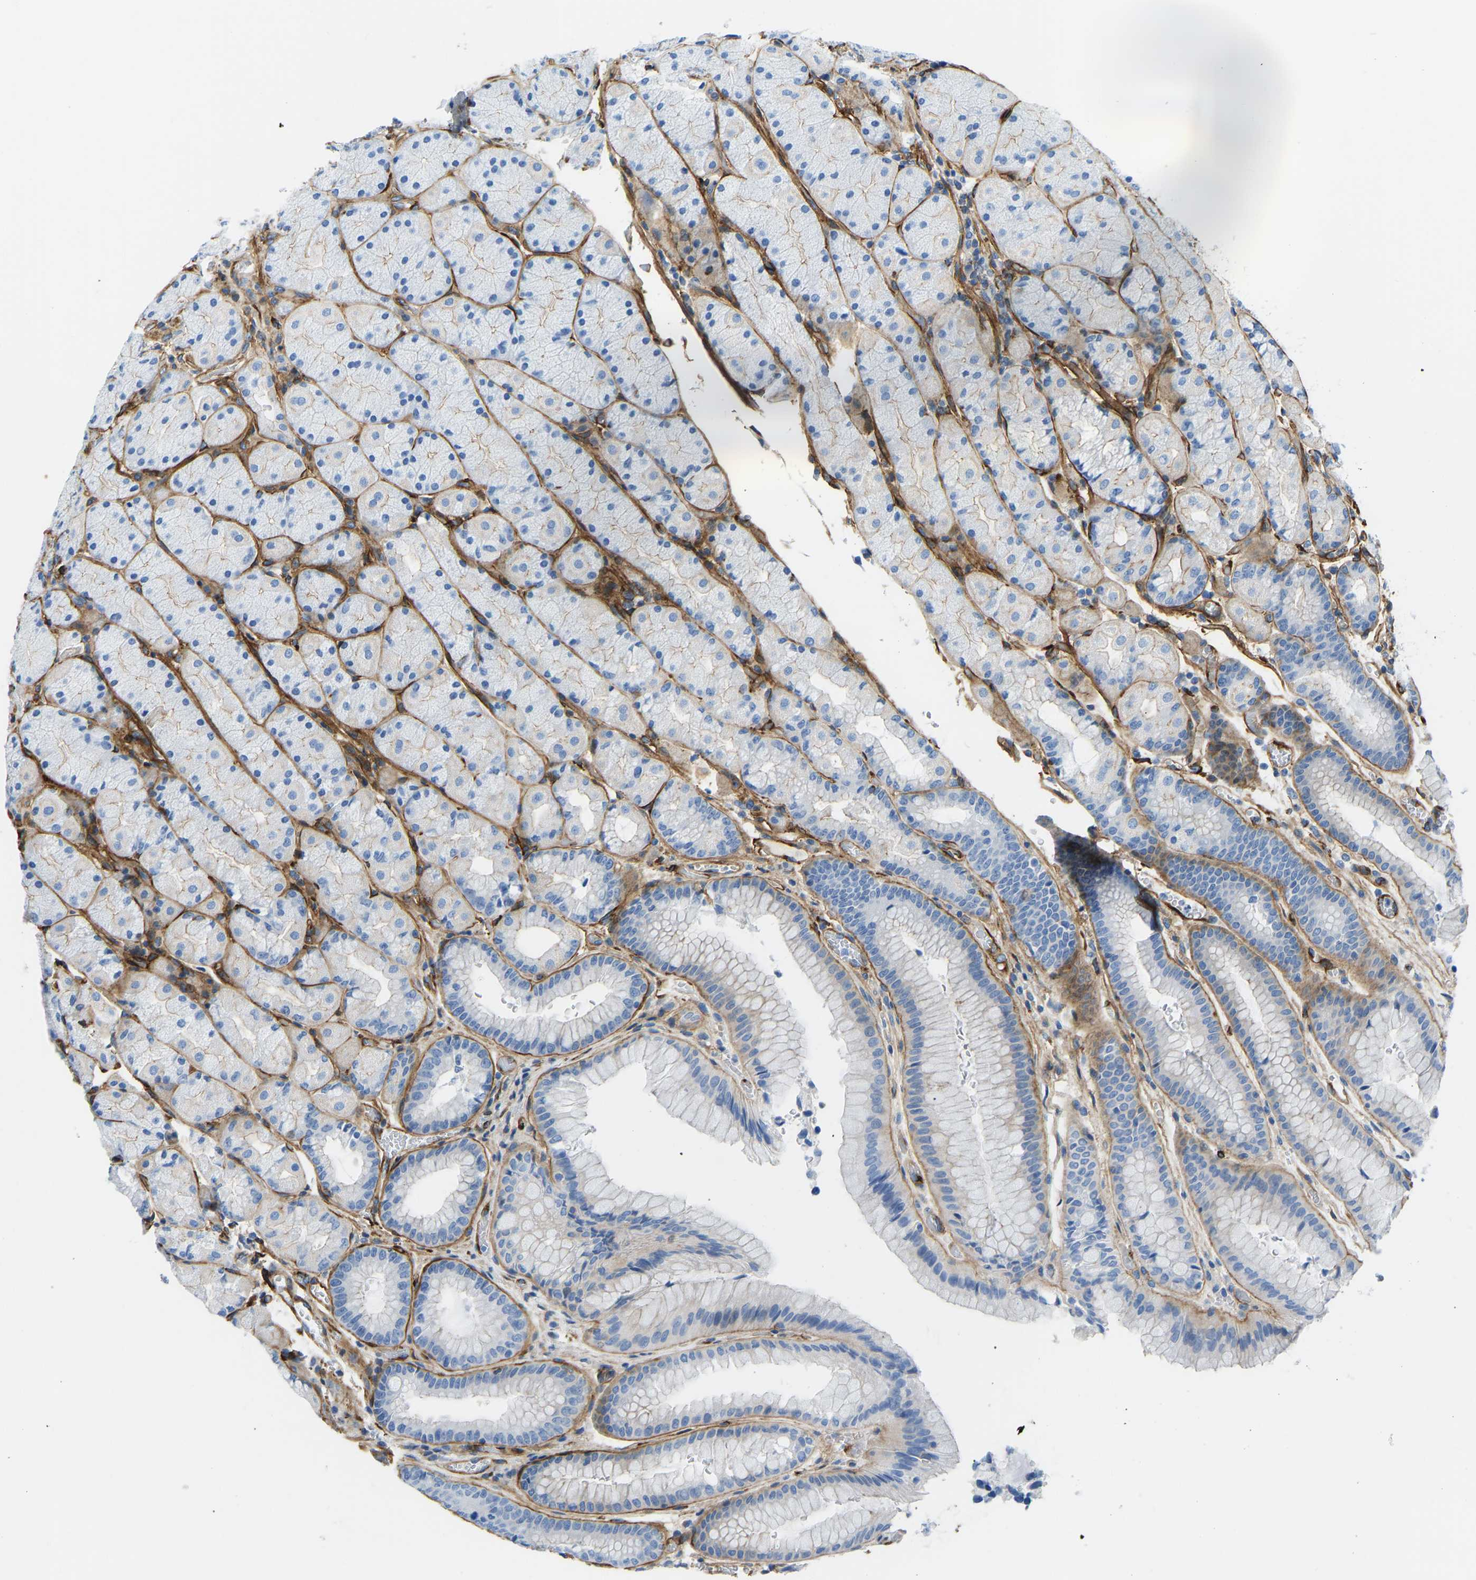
{"staining": {"intensity": "negative", "quantity": "none", "location": "none"}, "tissue": "stomach", "cell_type": "Glandular cells", "image_type": "normal", "snomed": [{"axis": "morphology", "description": "Normal tissue, NOS"}, {"axis": "morphology", "description": "Carcinoid, malignant, NOS"}, {"axis": "topography", "description": "Stomach, upper"}], "caption": "Glandular cells show no significant expression in benign stomach.", "gene": "COL15A1", "patient": {"sex": "male", "age": 39}}